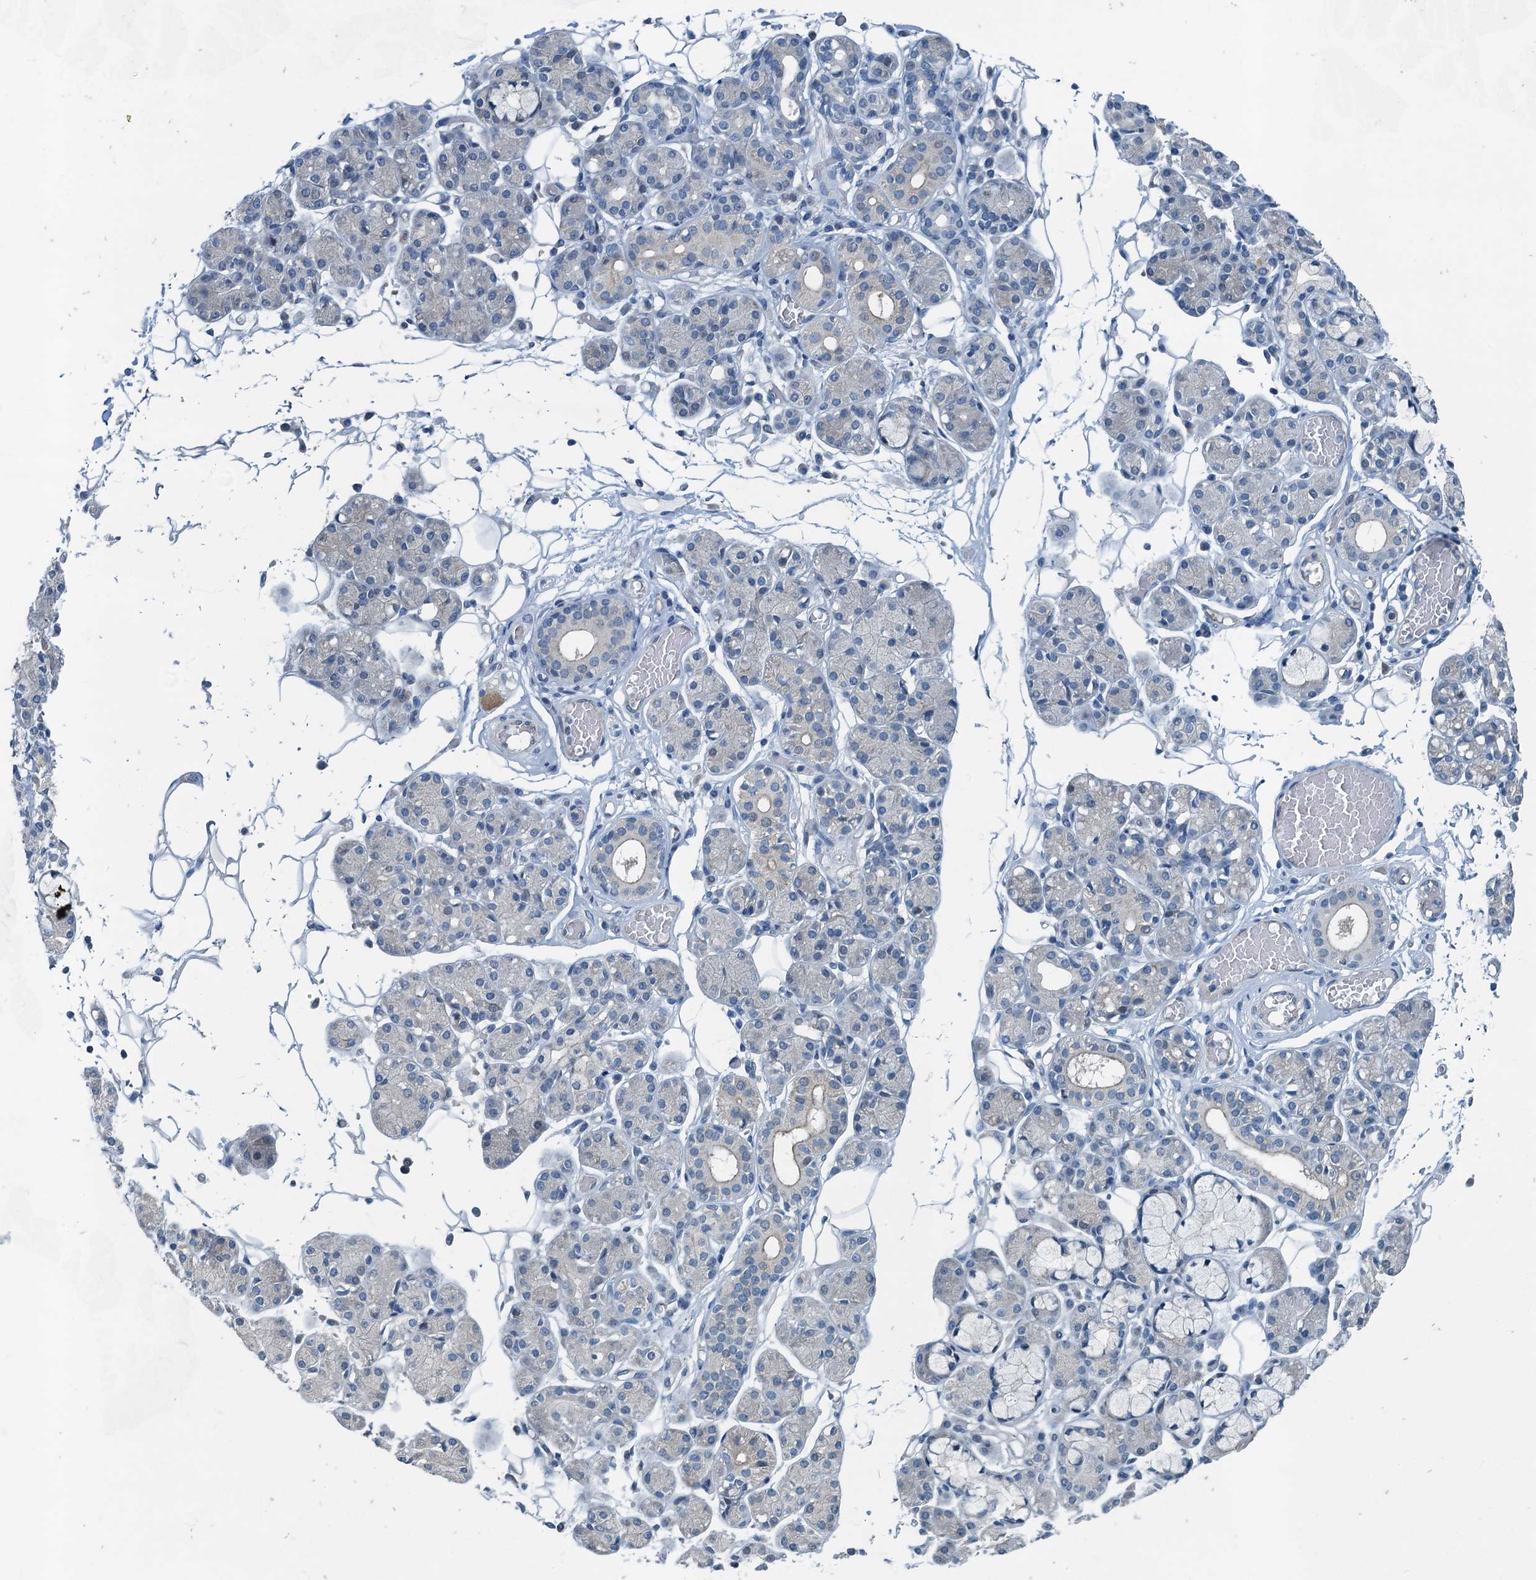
{"staining": {"intensity": "negative", "quantity": "none", "location": "none"}, "tissue": "salivary gland", "cell_type": "Glandular cells", "image_type": "normal", "snomed": [{"axis": "morphology", "description": "Normal tissue, NOS"}, {"axis": "topography", "description": "Salivary gland"}], "caption": "Image shows no protein positivity in glandular cells of normal salivary gland. (Stains: DAB (3,3'-diaminobenzidine) IHC with hematoxylin counter stain, Microscopy: brightfield microscopy at high magnification).", "gene": "GFOD2", "patient": {"sex": "male", "age": 63}}